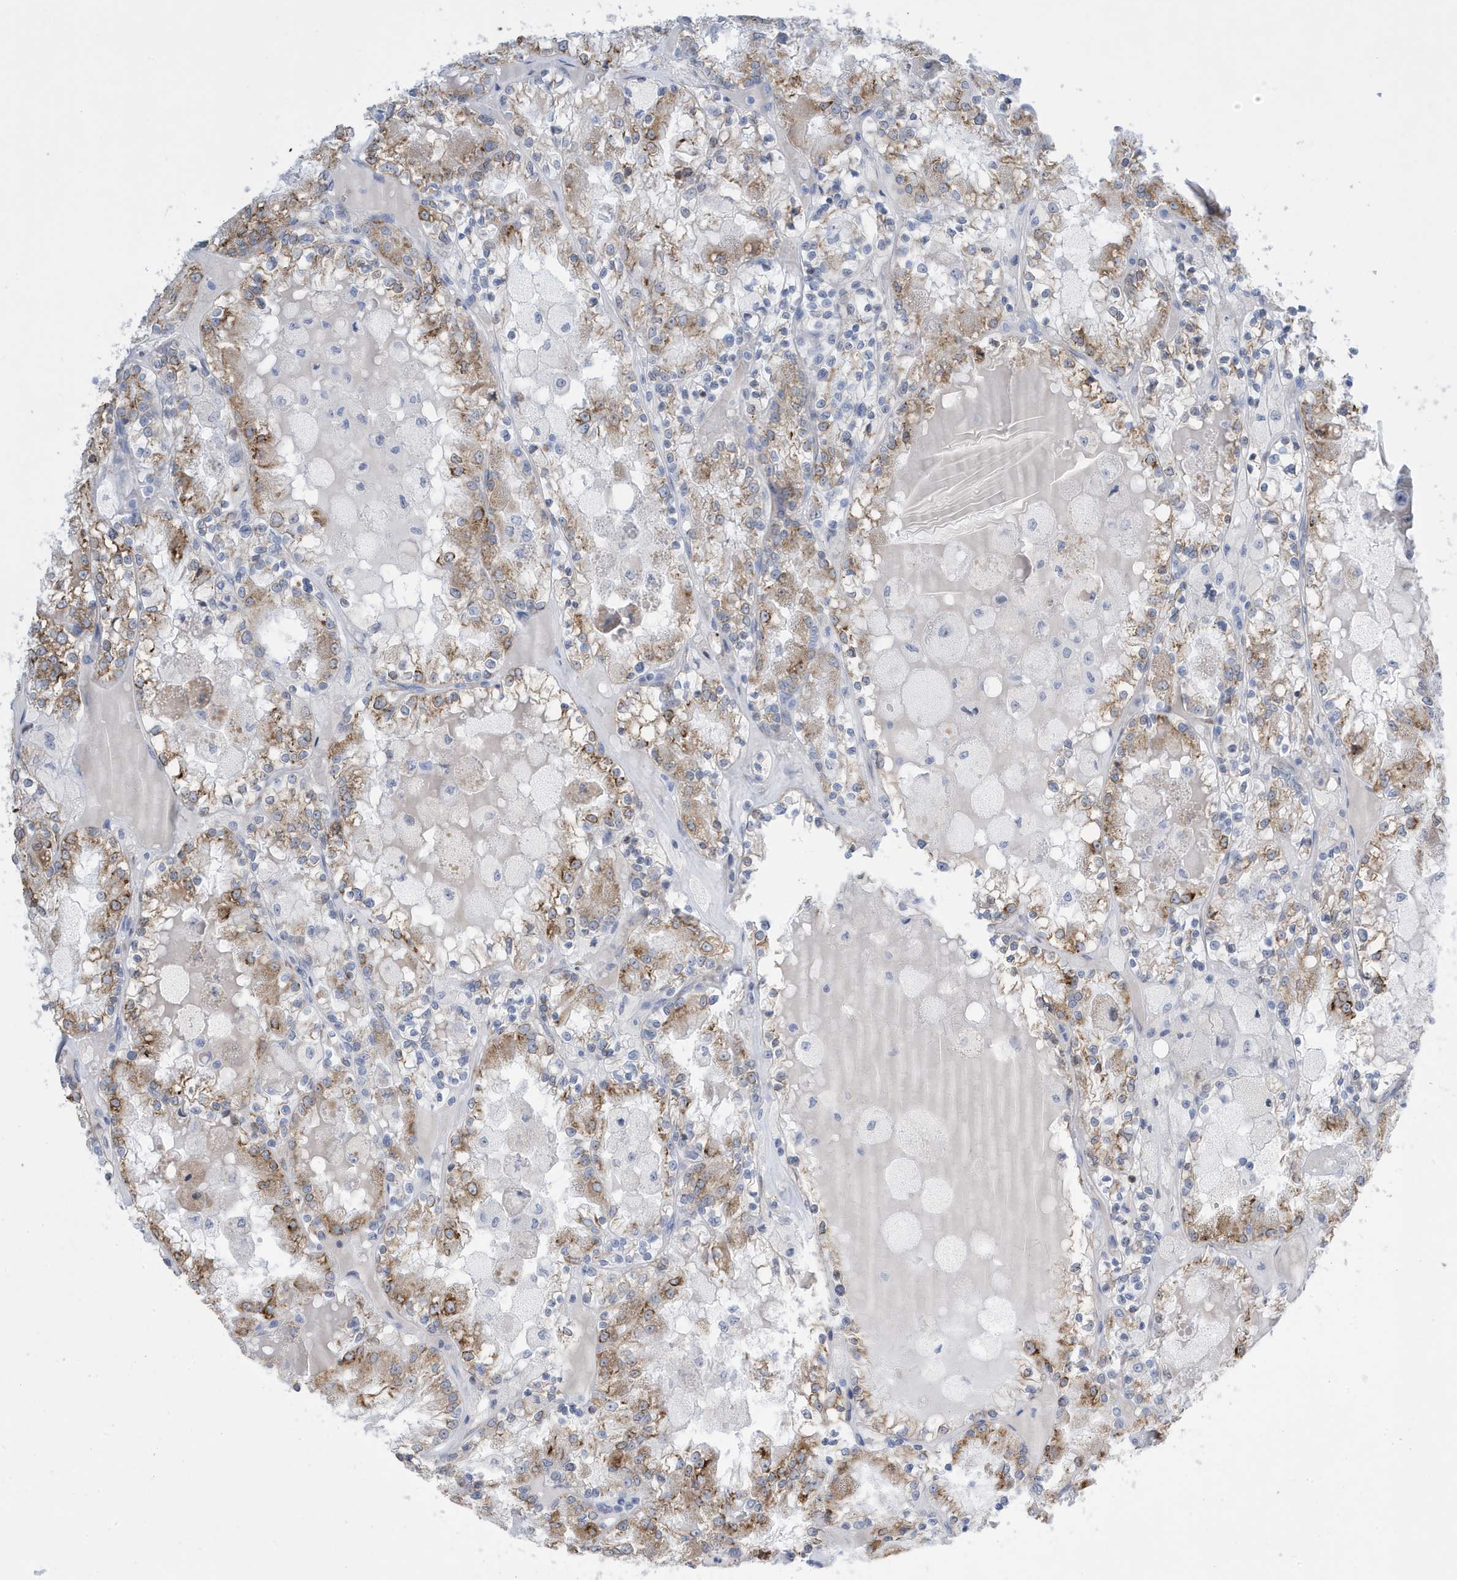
{"staining": {"intensity": "moderate", "quantity": ">75%", "location": "cytoplasmic/membranous"}, "tissue": "renal cancer", "cell_type": "Tumor cells", "image_type": "cancer", "snomed": [{"axis": "morphology", "description": "Adenocarcinoma, NOS"}, {"axis": "topography", "description": "Kidney"}], "caption": "This photomicrograph exhibits immunohistochemistry staining of human renal adenocarcinoma, with medium moderate cytoplasmic/membranous positivity in approximately >75% of tumor cells.", "gene": "SEMA3F", "patient": {"sex": "female", "age": 56}}